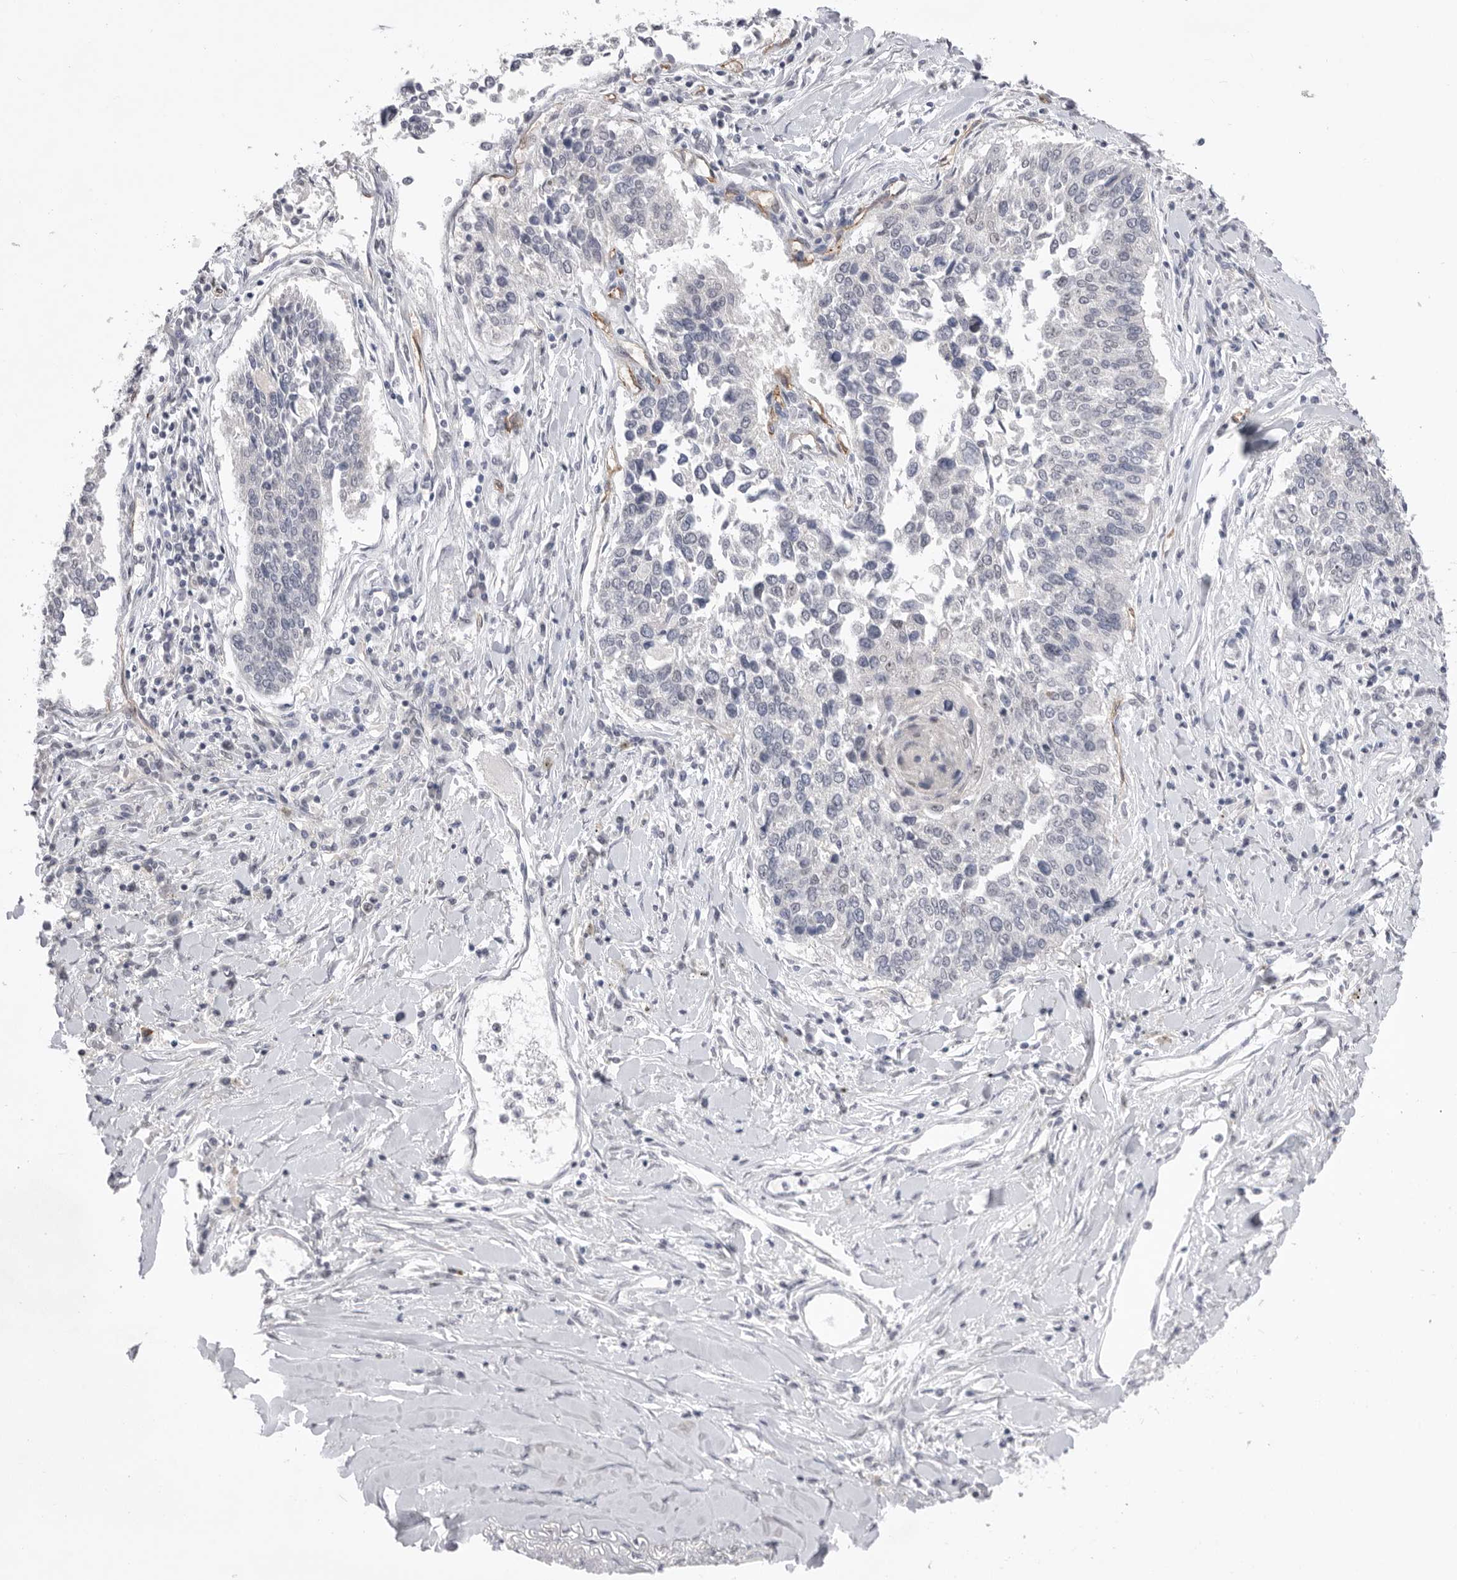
{"staining": {"intensity": "negative", "quantity": "none", "location": "none"}, "tissue": "lung cancer", "cell_type": "Tumor cells", "image_type": "cancer", "snomed": [{"axis": "morphology", "description": "Normal tissue, NOS"}, {"axis": "morphology", "description": "Squamous cell carcinoma, NOS"}, {"axis": "topography", "description": "Cartilage tissue"}, {"axis": "topography", "description": "Bronchus"}, {"axis": "topography", "description": "Lung"}, {"axis": "topography", "description": "Peripheral nerve tissue"}], "caption": "Immunohistochemistry (IHC) image of neoplastic tissue: human lung squamous cell carcinoma stained with DAB reveals no significant protein staining in tumor cells.", "gene": "ZBTB7B", "patient": {"sex": "female", "age": 49}}